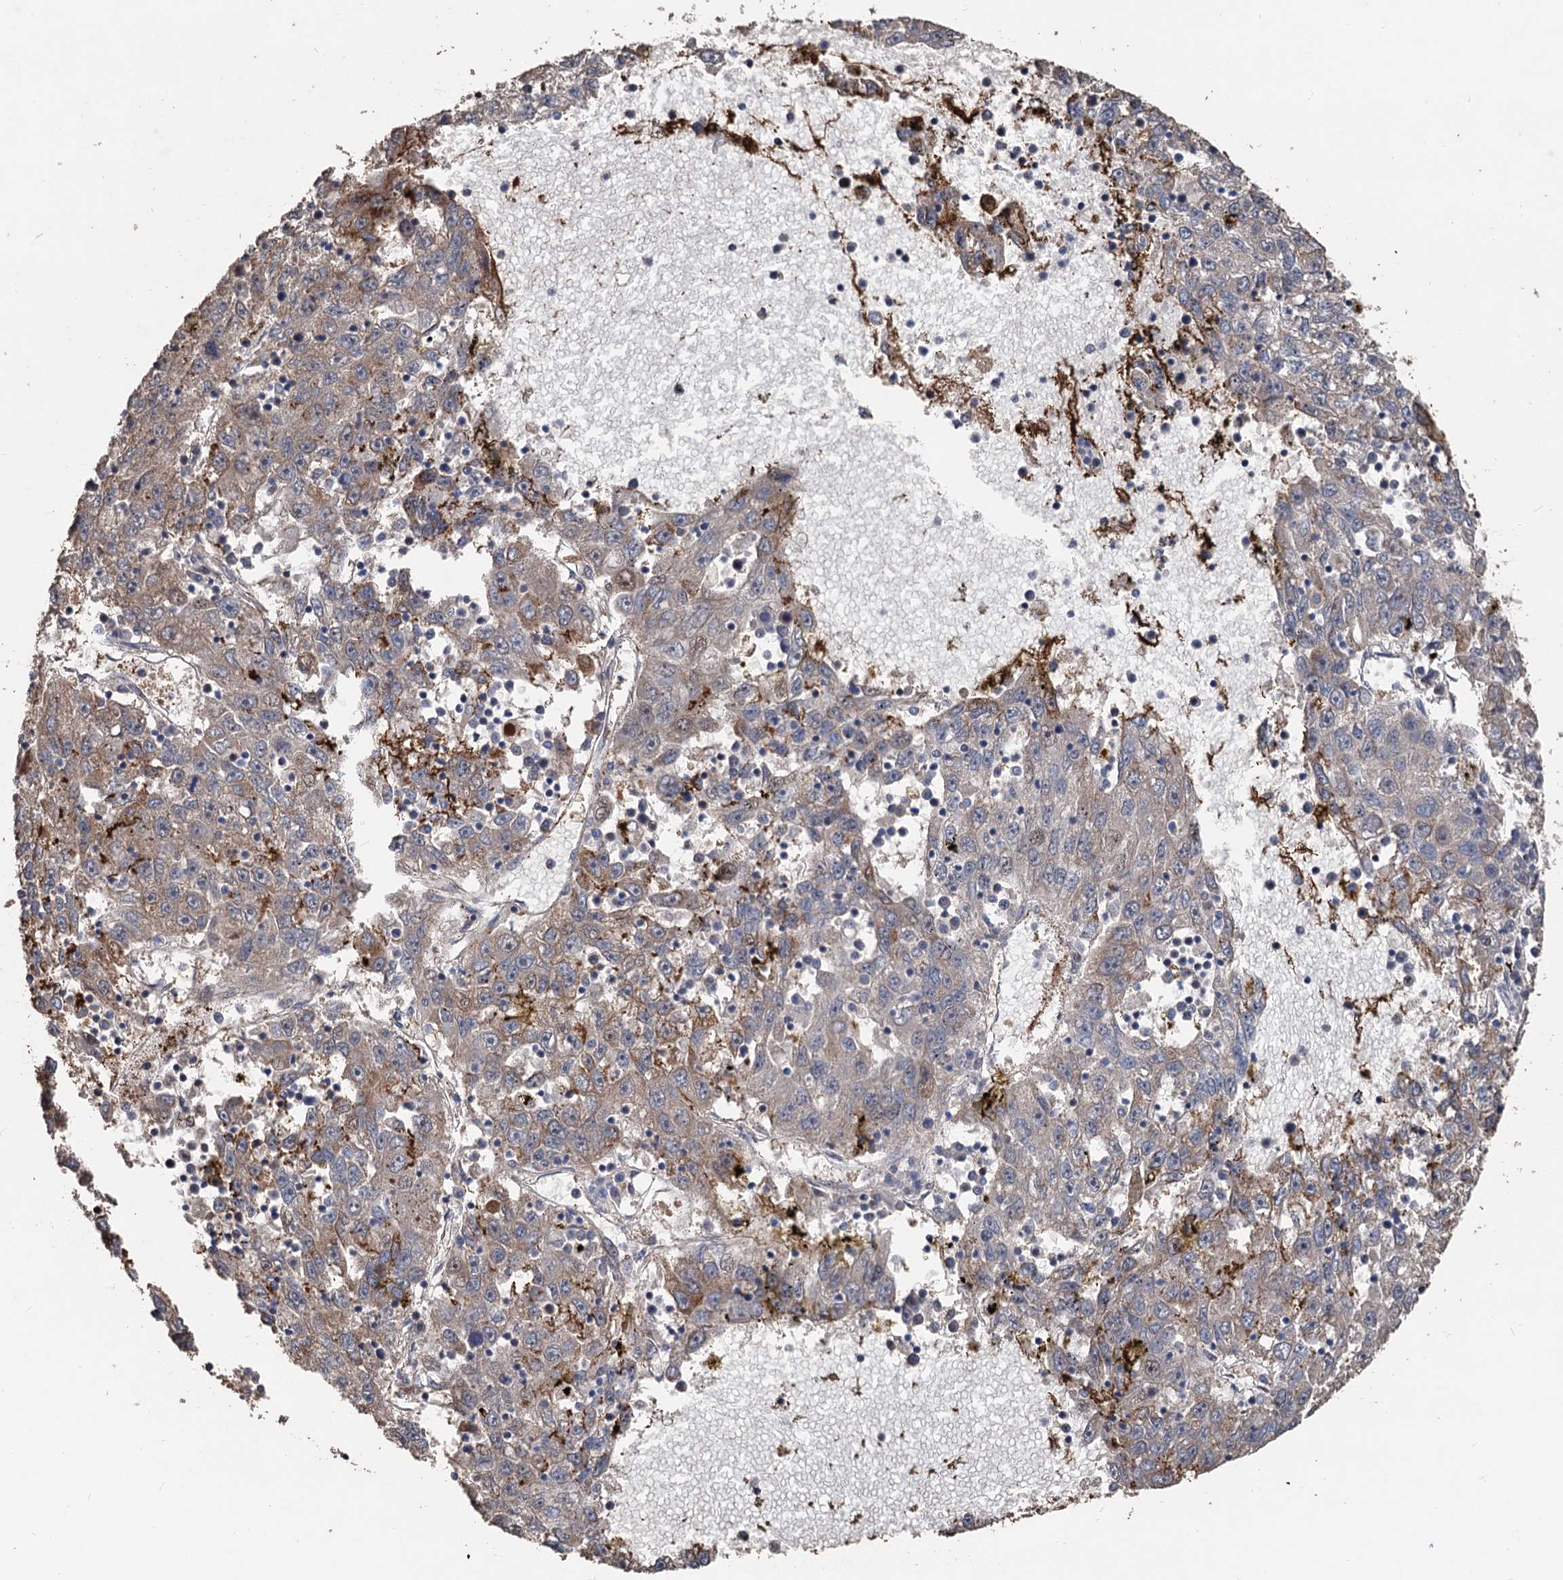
{"staining": {"intensity": "weak", "quantity": "25%-75%", "location": "cytoplasmic/membranous"}, "tissue": "liver cancer", "cell_type": "Tumor cells", "image_type": "cancer", "snomed": [{"axis": "morphology", "description": "Carcinoma, Hepatocellular, NOS"}, {"axis": "topography", "description": "Liver"}], "caption": "Human hepatocellular carcinoma (liver) stained with a brown dye demonstrates weak cytoplasmic/membranous positive positivity in about 25%-75% of tumor cells.", "gene": "DEXI", "patient": {"sex": "male", "age": 49}}